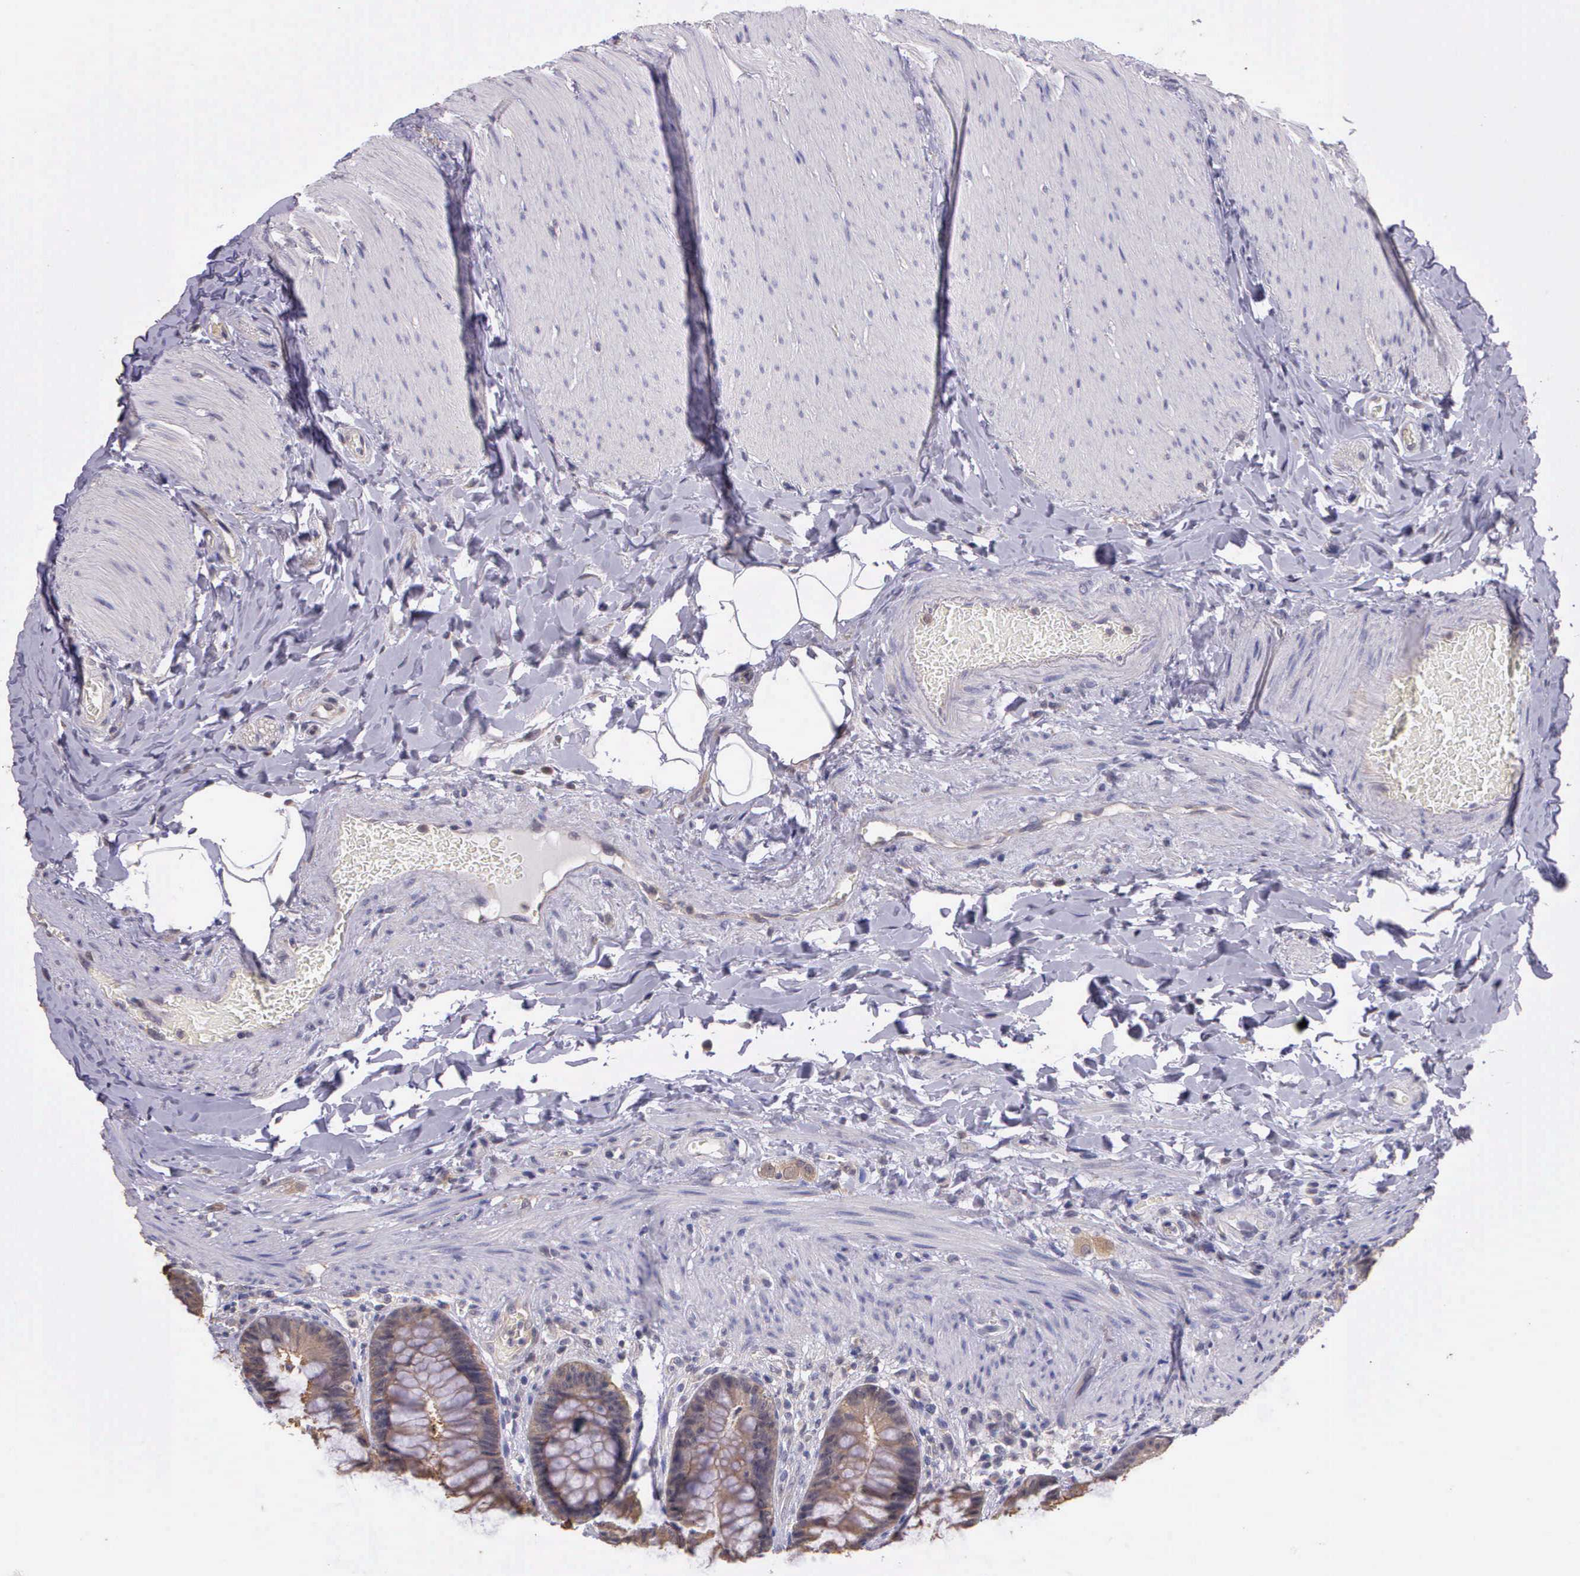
{"staining": {"intensity": "weak", "quantity": "25%-75%", "location": "cytoplasmic/membranous"}, "tissue": "rectum", "cell_type": "Glandular cells", "image_type": "normal", "snomed": [{"axis": "morphology", "description": "Normal tissue, NOS"}, {"axis": "topography", "description": "Rectum"}], "caption": "IHC staining of normal rectum, which reveals low levels of weak cytoplasmic/membranous expression in about 25%-75% of glandular cells indicating weak cytoplasmic/membranous protein expression. The staining was performed using DAB (brown) for protein detection and nuclei were counterstained in hematoxylin (blue).", "gene": "IGBP1P2", "patient": {"sex": "female", "age": 46}}